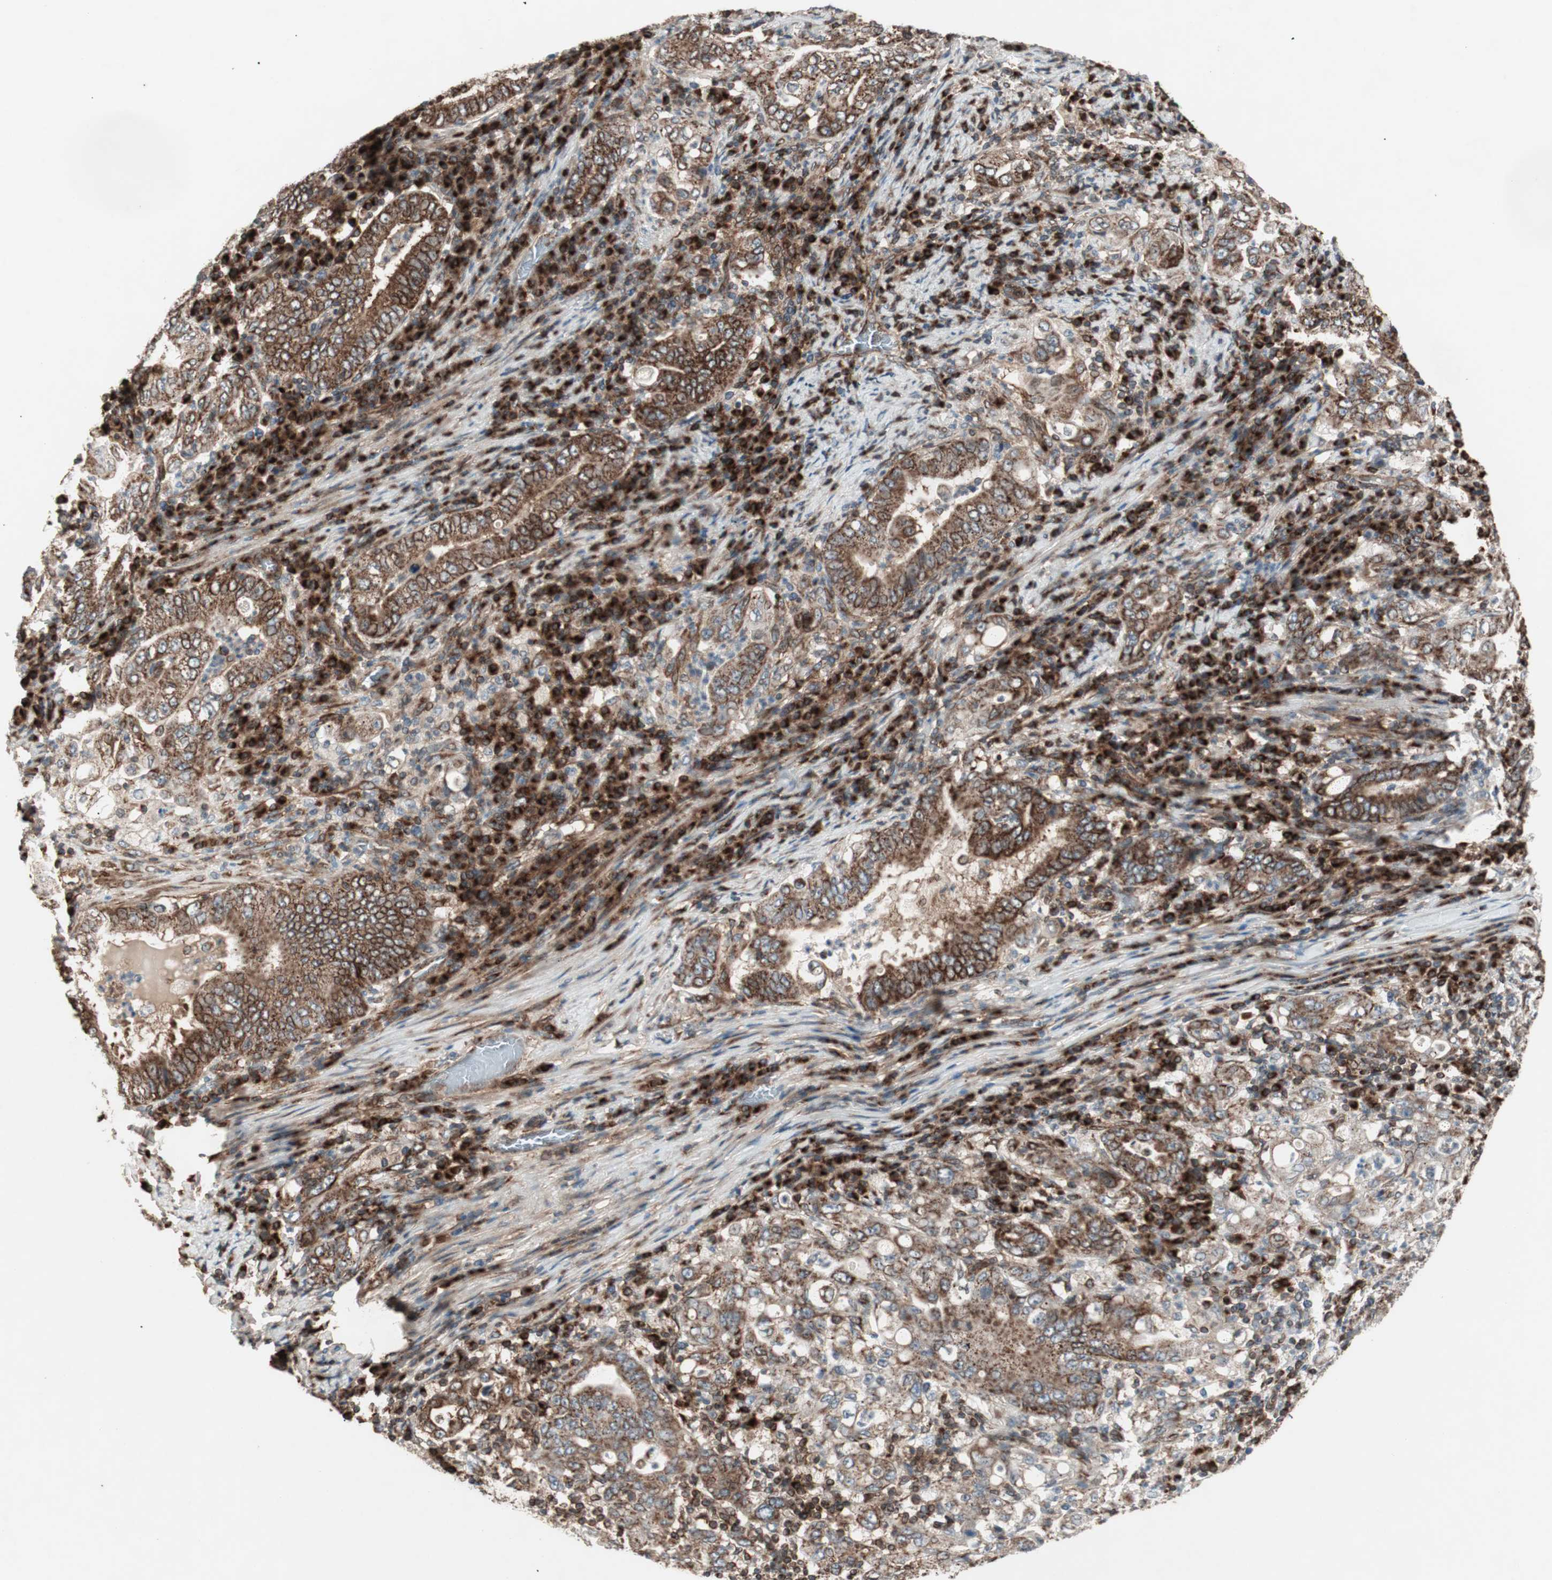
{"staining": {"intensity": "strong", "quantity": ">75%", "location": "cytoplasmic/membranous,nuclear"}, "tissue": "stomach cancer", "cell_type": "Tumor cells", "image_type": "cancer", "snomed": [{"axis": "morphology", "description": "Normal tissue, NOS"}, {"axis": "morphology", "description": "Adenocarcinoma, NOS"}, {"axis": "topography", "description": "Esophagus"}, {"axis": "topography", "description": "Stomach, upper"}, {"axis": "topography", "description": "Peripheral nerve tissue"}], "caption": "Strong cytoplasmic/membranous and nuclear protein positivity is appreciated in about >75% of tumor cells in stomach cancer.", "gene": "NUP62", "patient": {"sex": "male", "age": 62}}